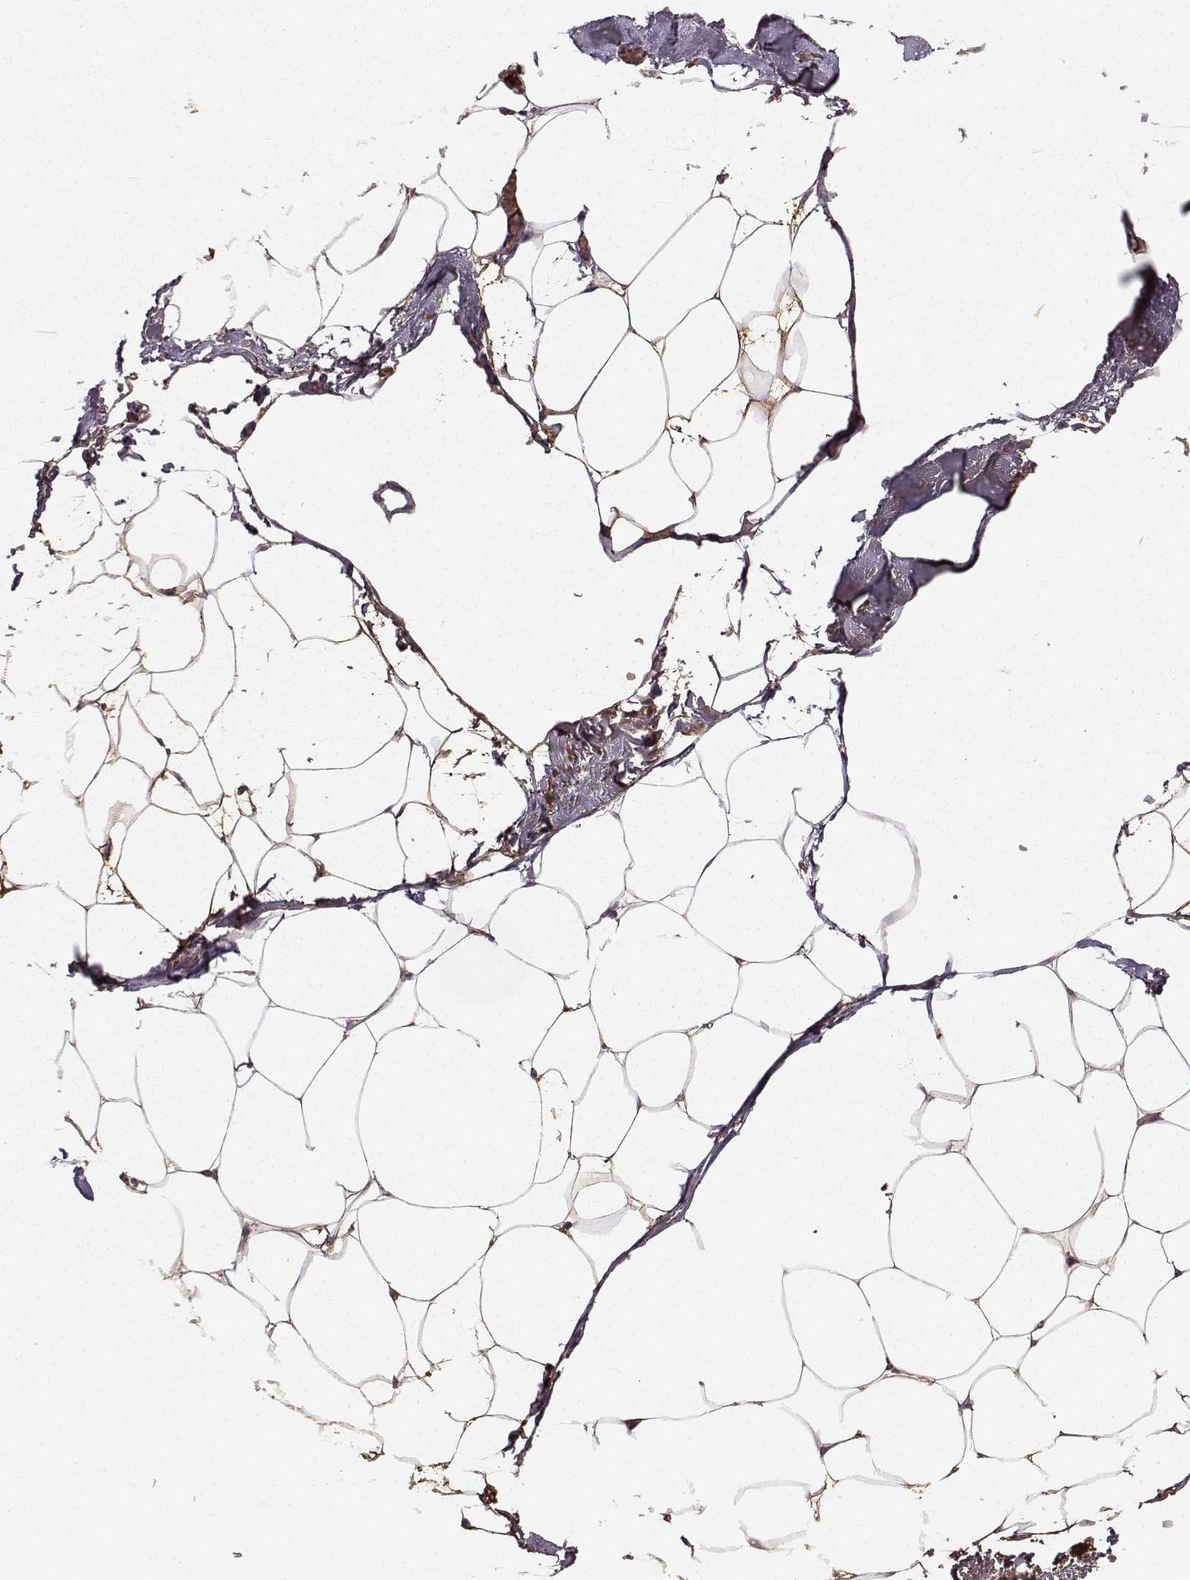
{"staining": {"intensity": "negative", "quantity": "none", "location": "none"}, "tissue": "adipose tissue", "cell_type": "Adipocytes", "image_type": "normal", "snomed": [{"axis": "morphology", "description": "Normal tissue, NOS"}, {"axis": "topography", "description": "Adipose tissue"}], "caption": "This is an immunohistochemistry (IHC) image of benign adipose tissue. There is no staining in adipocytes.", "gene": "WNT6", "patient": {"sex": "male", "age": 57}}